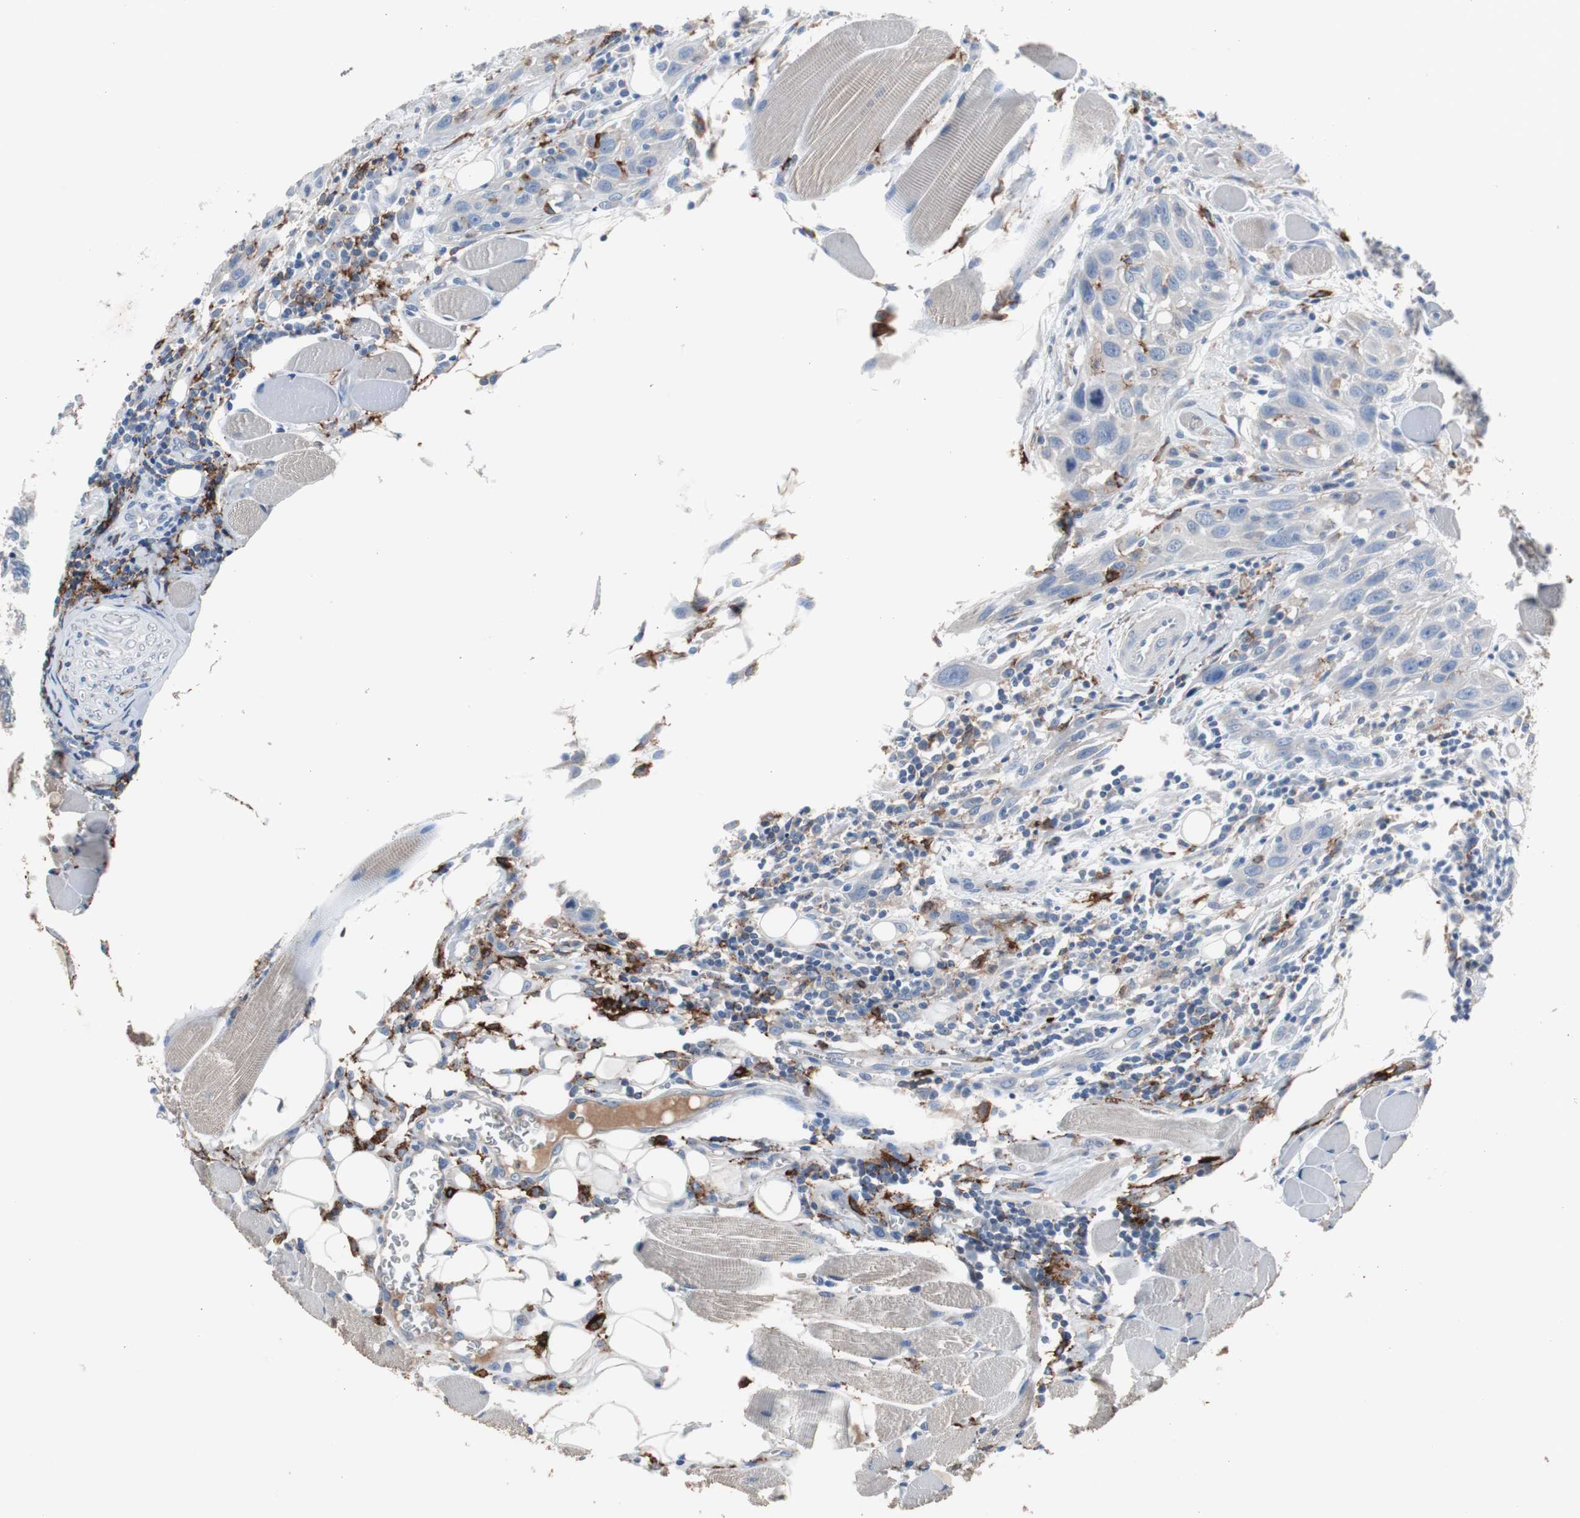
{"staining": {"intensity": "negative", "quantity": "none", "location": "none"}, "tissue": "head and neck cancer", "cell_type": "Tumor cells", "image_type": "cancer", "snomed": [{"axis": "morphology", "description": "Squamous cell carcinoma, NOS"}, {"axis": "topography", "description": "Oral tissue"}, {"axis": "topography", "description": "Head-Neck"}], "caption": "DAB immunohistochemical staining of human head and neck cancer (squamous cell carcinoma) shows no significant expression in tumor cells.", "gene": "FCGR2B", "patient": {"sex": "female", "age": 50}}